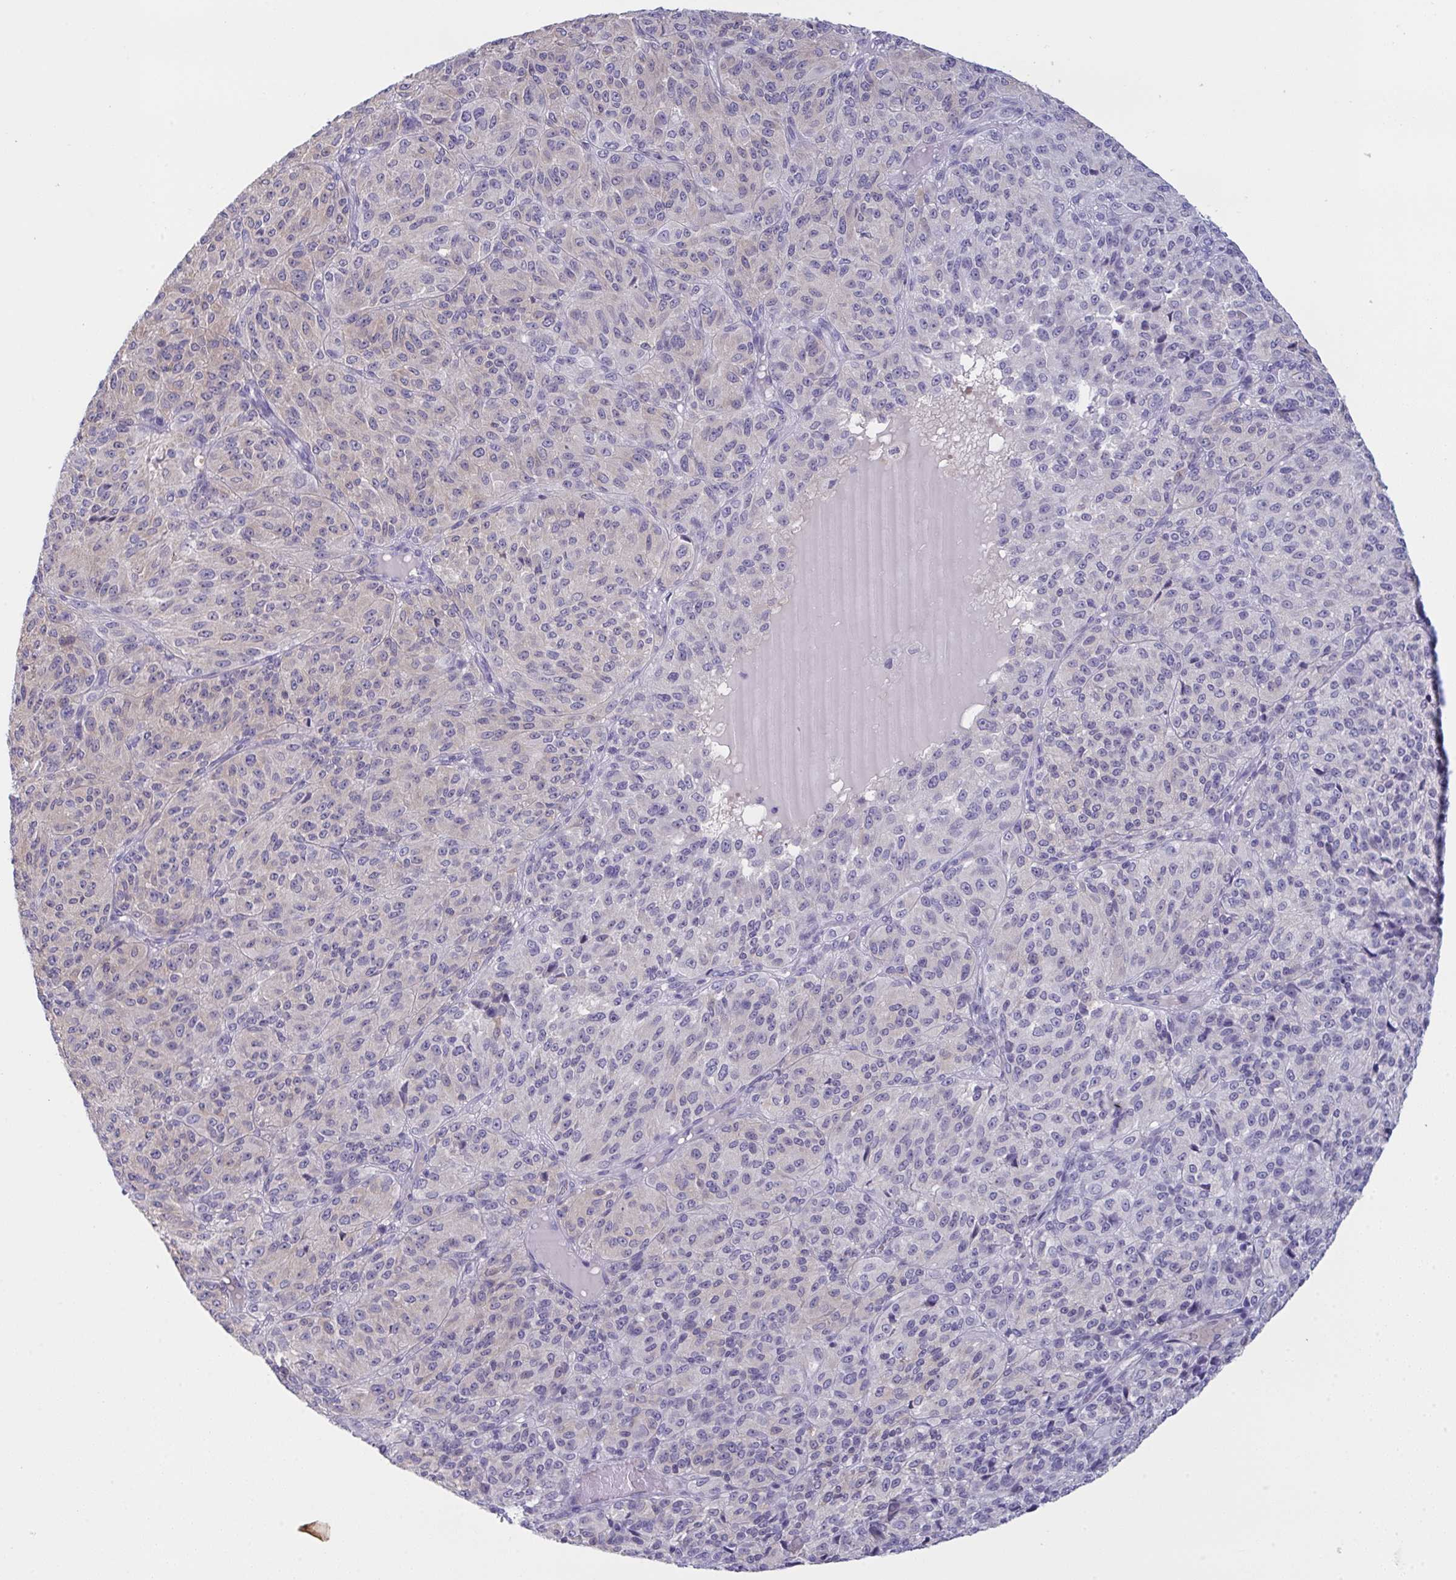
{"staining": {"intensity": "negative", "quantity": "none", "location": "none"}, "tissue": "melanoma", "cell_type": "Tumor cells", "image_type": "cancer", "snomed": [{"axis": "morphology", "description": "Malignant melanoma, Metastatic site"}, {"axis": "topography", "description": "Brain"}], "caption": "High magnification brightfield microscopy of malignant melanoma (metastatic site) stained with DAB (brown) and counterstained with hematoxylin (blue): tumor cells show no significant staining.", "gene": "TENT5D", "patient": {"sex": "female", "age": 56}}